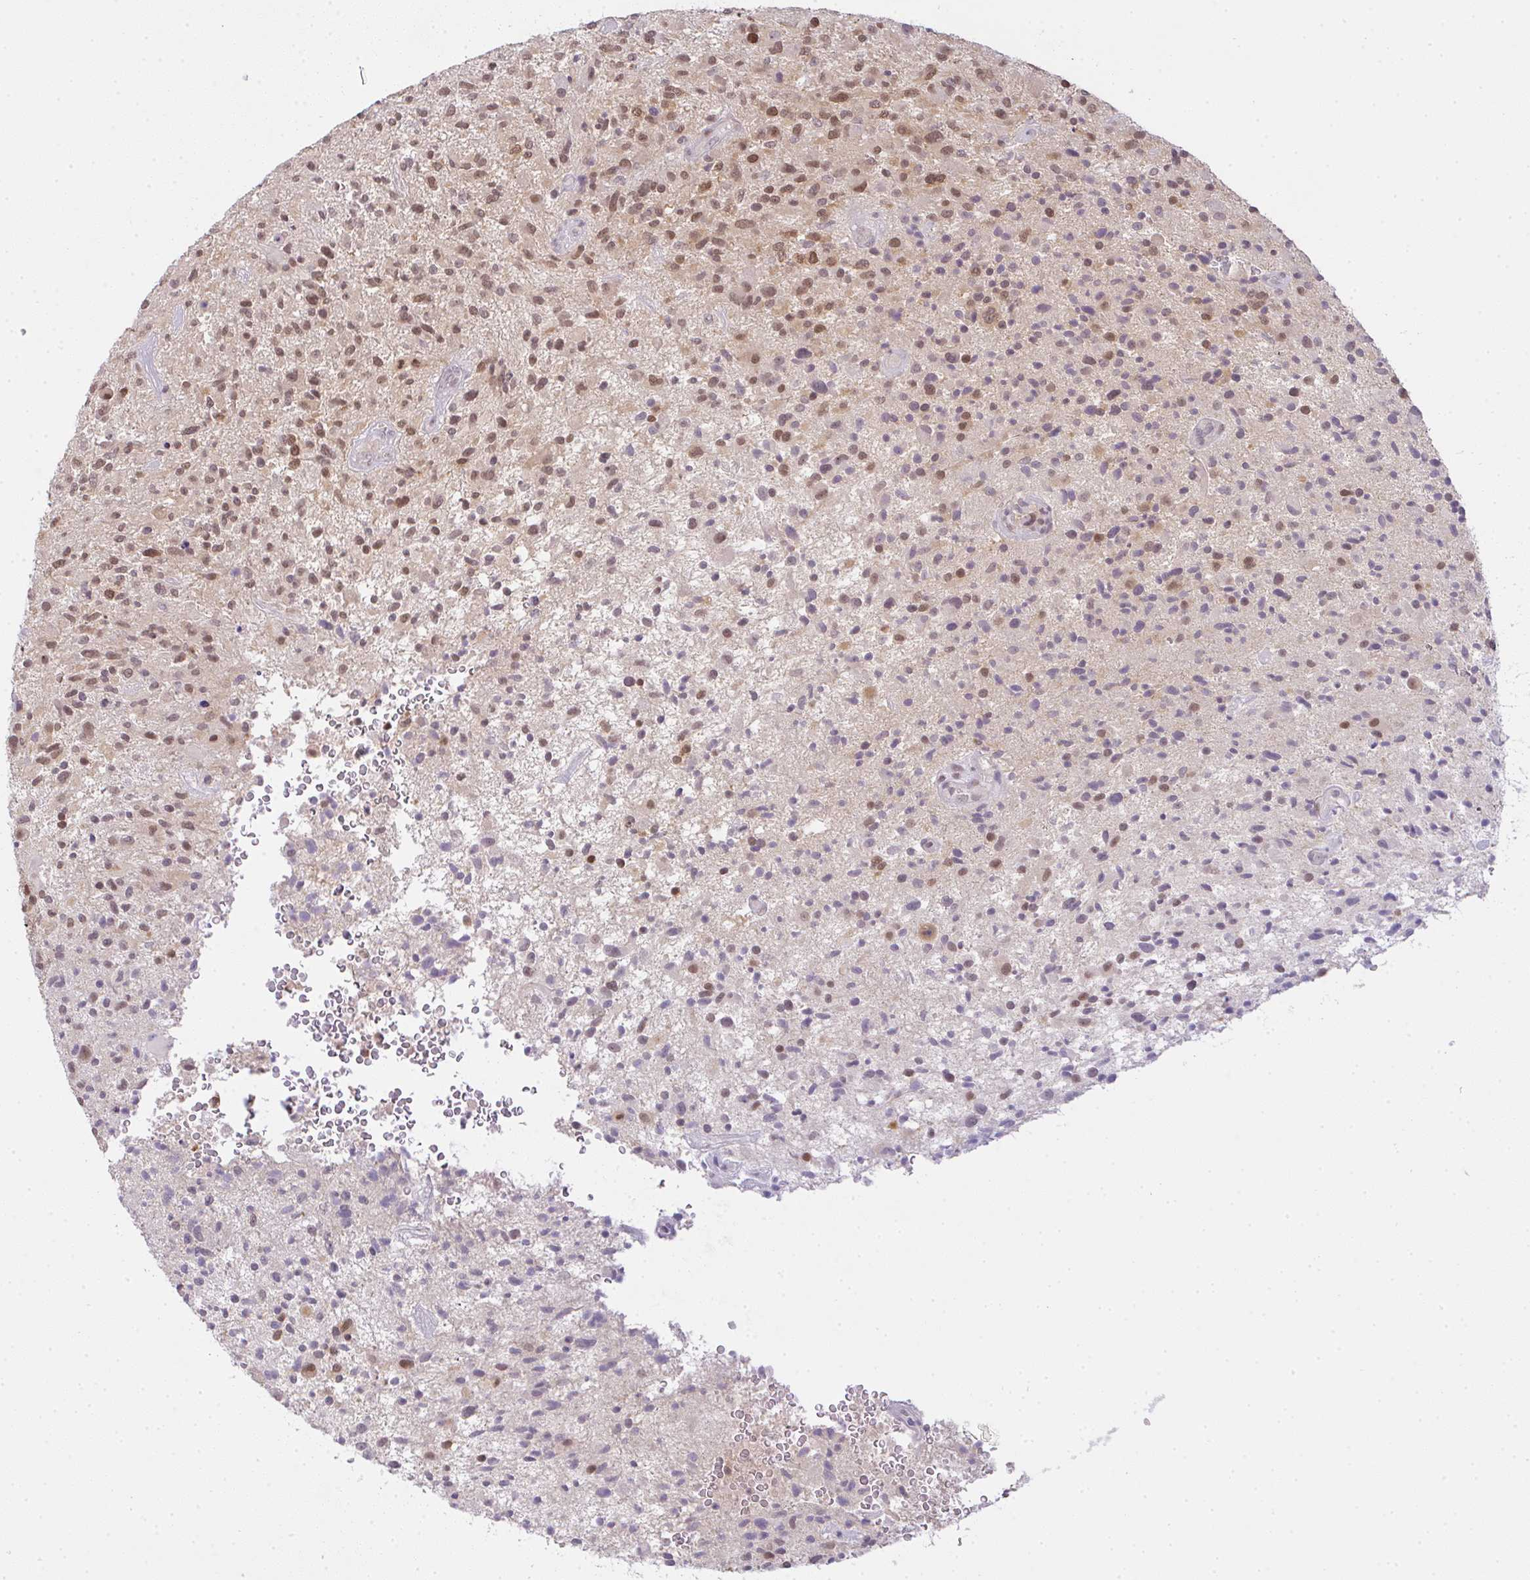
{"staining": {"intensity": "weak", "quantity": ">75%", "location": "nuclear"}, "tissue": "glioma", "cell_type": "Tumor cells", "image_type": "cancer", "snomed": [{"axis": "morphology", "description": "Glioma, malignant, High grade"}, {"axis": "topography", "description": "Brain"}], "caption": "Immunohistochemical staining of human malignant glioma (high-grade) demonstrates weak nuclear protein positivity in about >75% of tumor cells. (DAB IHC with brightfield microscopy, high magnification).", "gene": "CSE1L", "patient": {"sex": "male", "age": 47}}